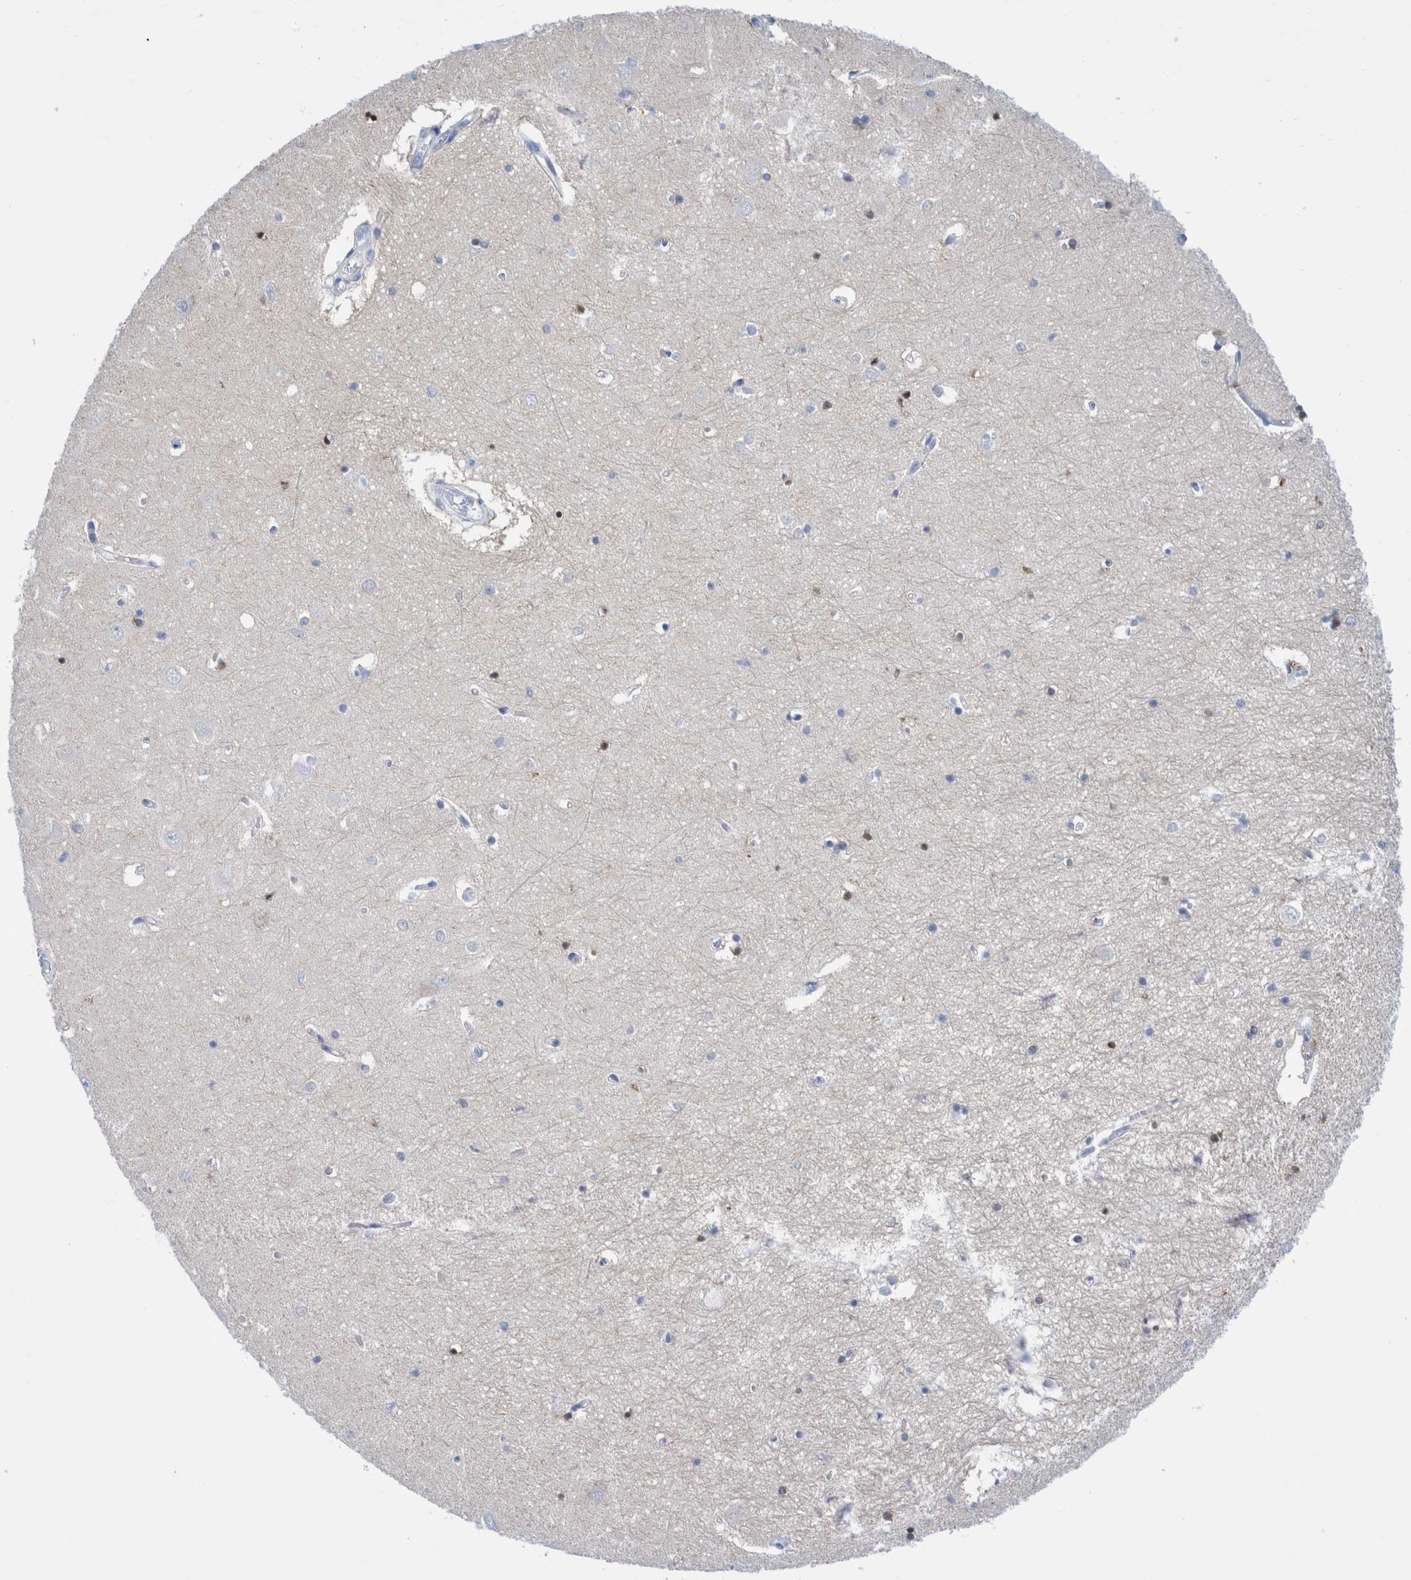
{"staining": {"intensity": "negative", "quantity": "none", "location": "none"}, "tissue": "hippocampus", "cell_type": "Glial cells", "image_type": "normal", "snomed": [{"axis": "morphology", "description": "Normal tissue, NOS"}, {"axis": "topography", "description": "Hippocampus"}], "caption": "Hippocampus stained for a protein using IHC reveals no staining glial cells.", "gene": "PERP", "patient": {"sex": "male", "age": 70}}